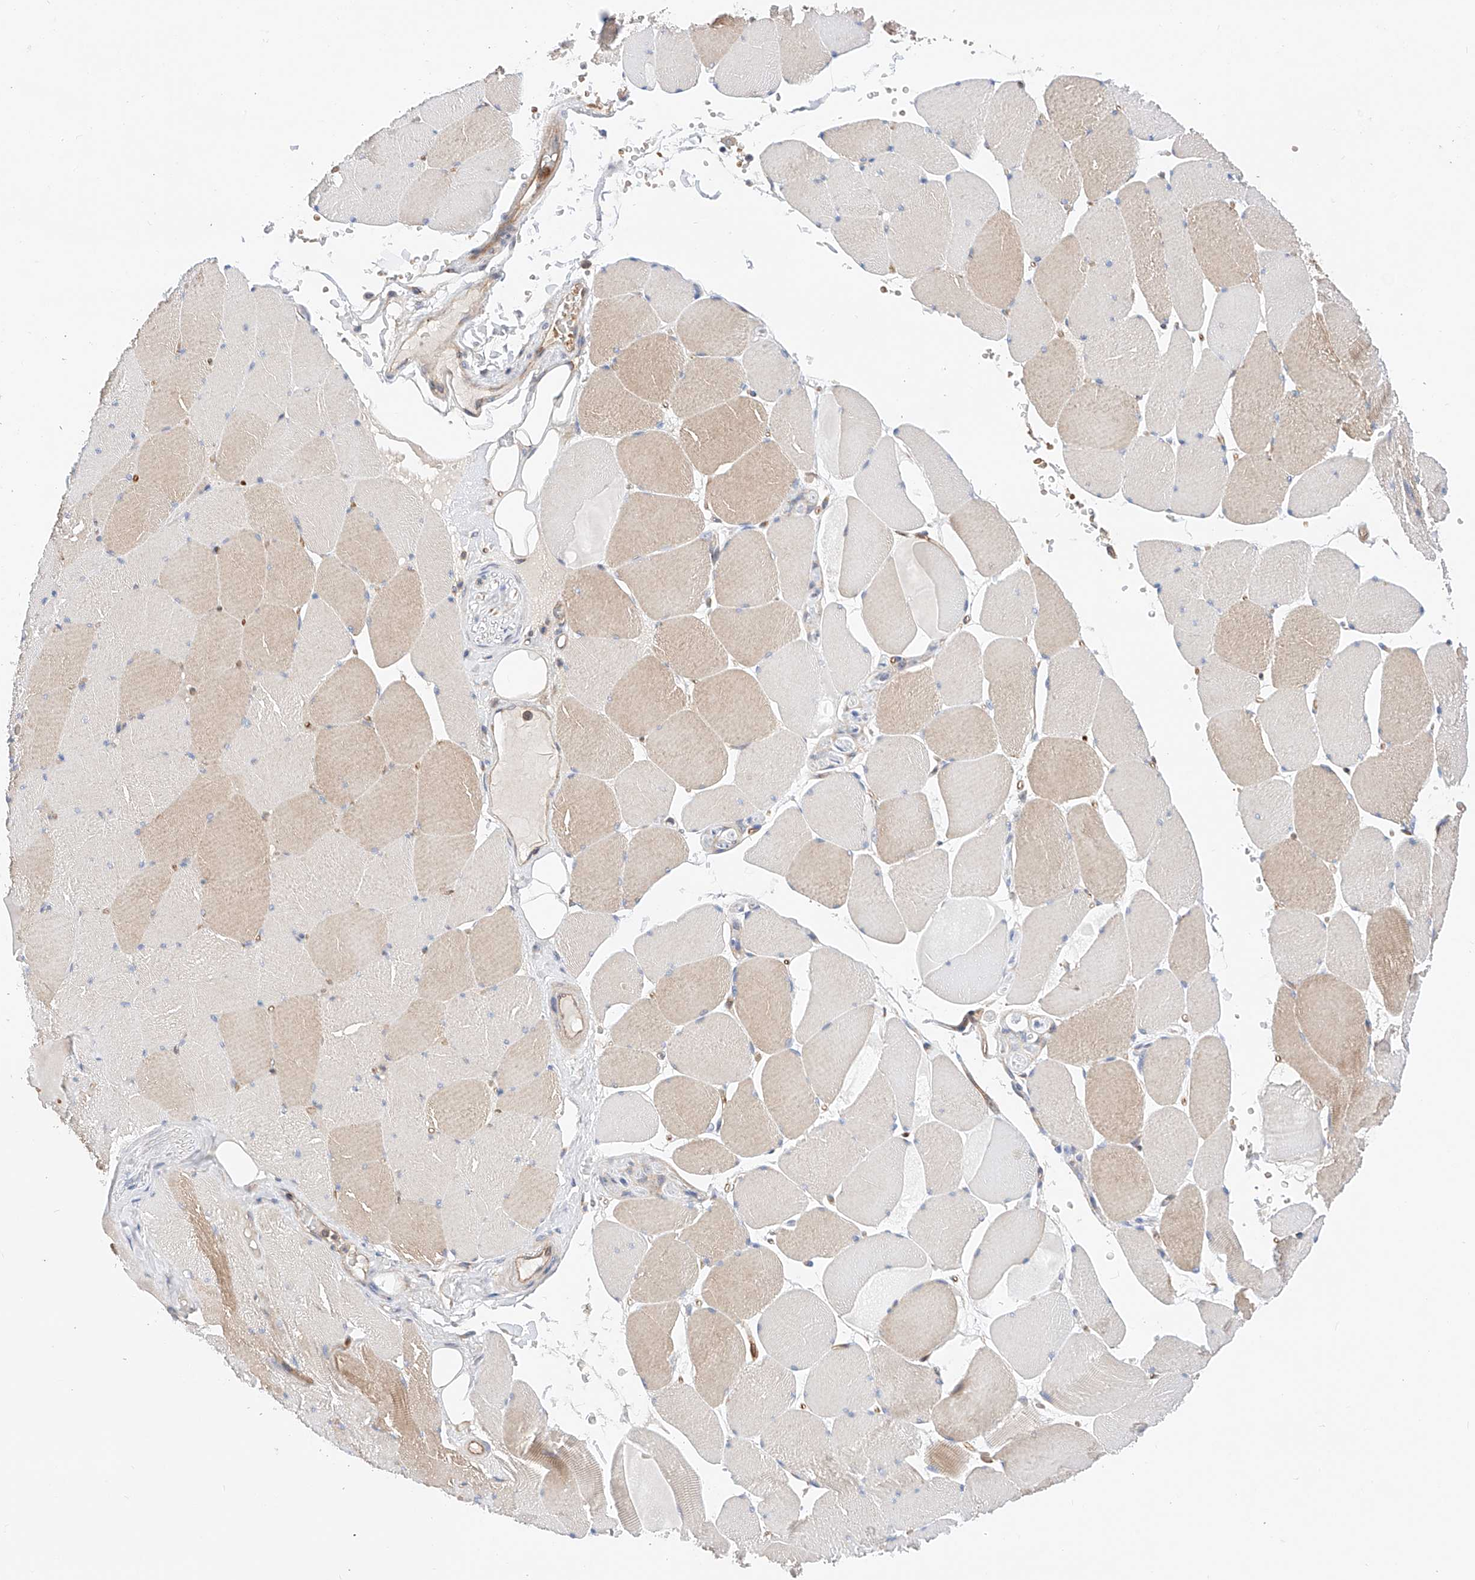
{"staining": {"intensity": "moderate", "quantity": "<25%", "location": "cytoplasmic/membranous"}, "tissue": "skeletal muscle", "cell_type": "Myocytes", "image_type": "normal", "snomed": [{"axis": "morphology", "description": "Normal tissue, NOS"}, {"axis": "topography", "description": "Skeletal muscle"}, {"axis": "topography", "description": "Head-Neck"}], "caption": "Immunohistochemical staining of unremarkable skeletal muscle reveals <25% levels of moderate cytoplasmic/membranous protein staining in approximately <25% of myocytes.", "gene": "NR1D1", "patient": {"sex": "male", "age": 66}}